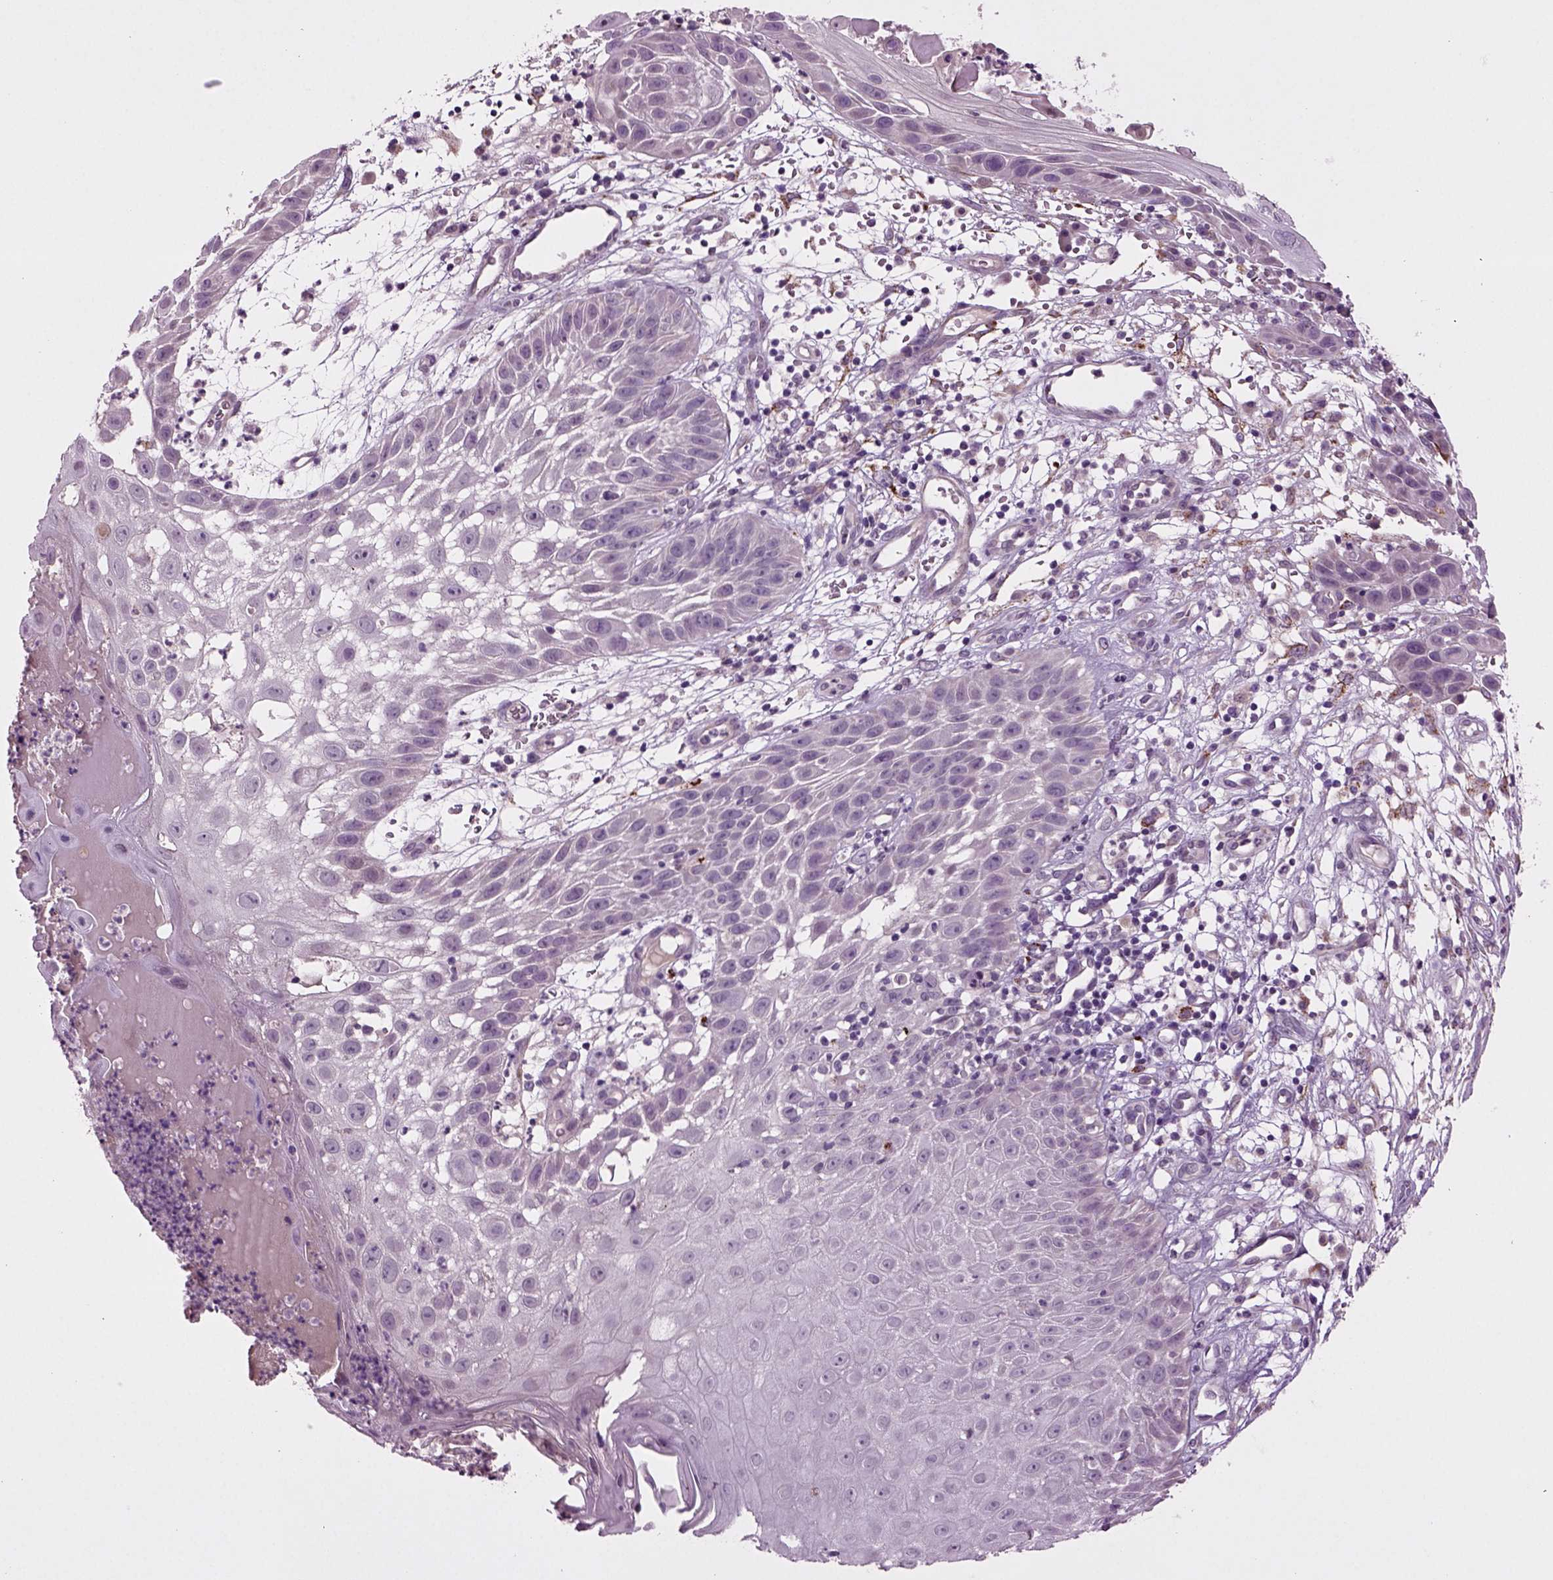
{"staining": {"intensity": "negative", "quantity": "none", "location": "none"}, "tissue": "skin cancer", "cell_type": "Tumor cells", "image_type": "cancer", "snomed": [{"axis": "morphology", "description": "Normal tissue, NOS"}, {"axis": "morphology", "description": "Squamous cell carcinoma, NOS"}, {"axis": "topography", "description": "Skin"}], "caption": "The immunohistochemistry histopathology image has no significant staining in tumor cells of skin cancer (squamous cell carcinoma) tissue.", "gene": "SLC17A6", "patient": {"sex": "male", "age": 79}}